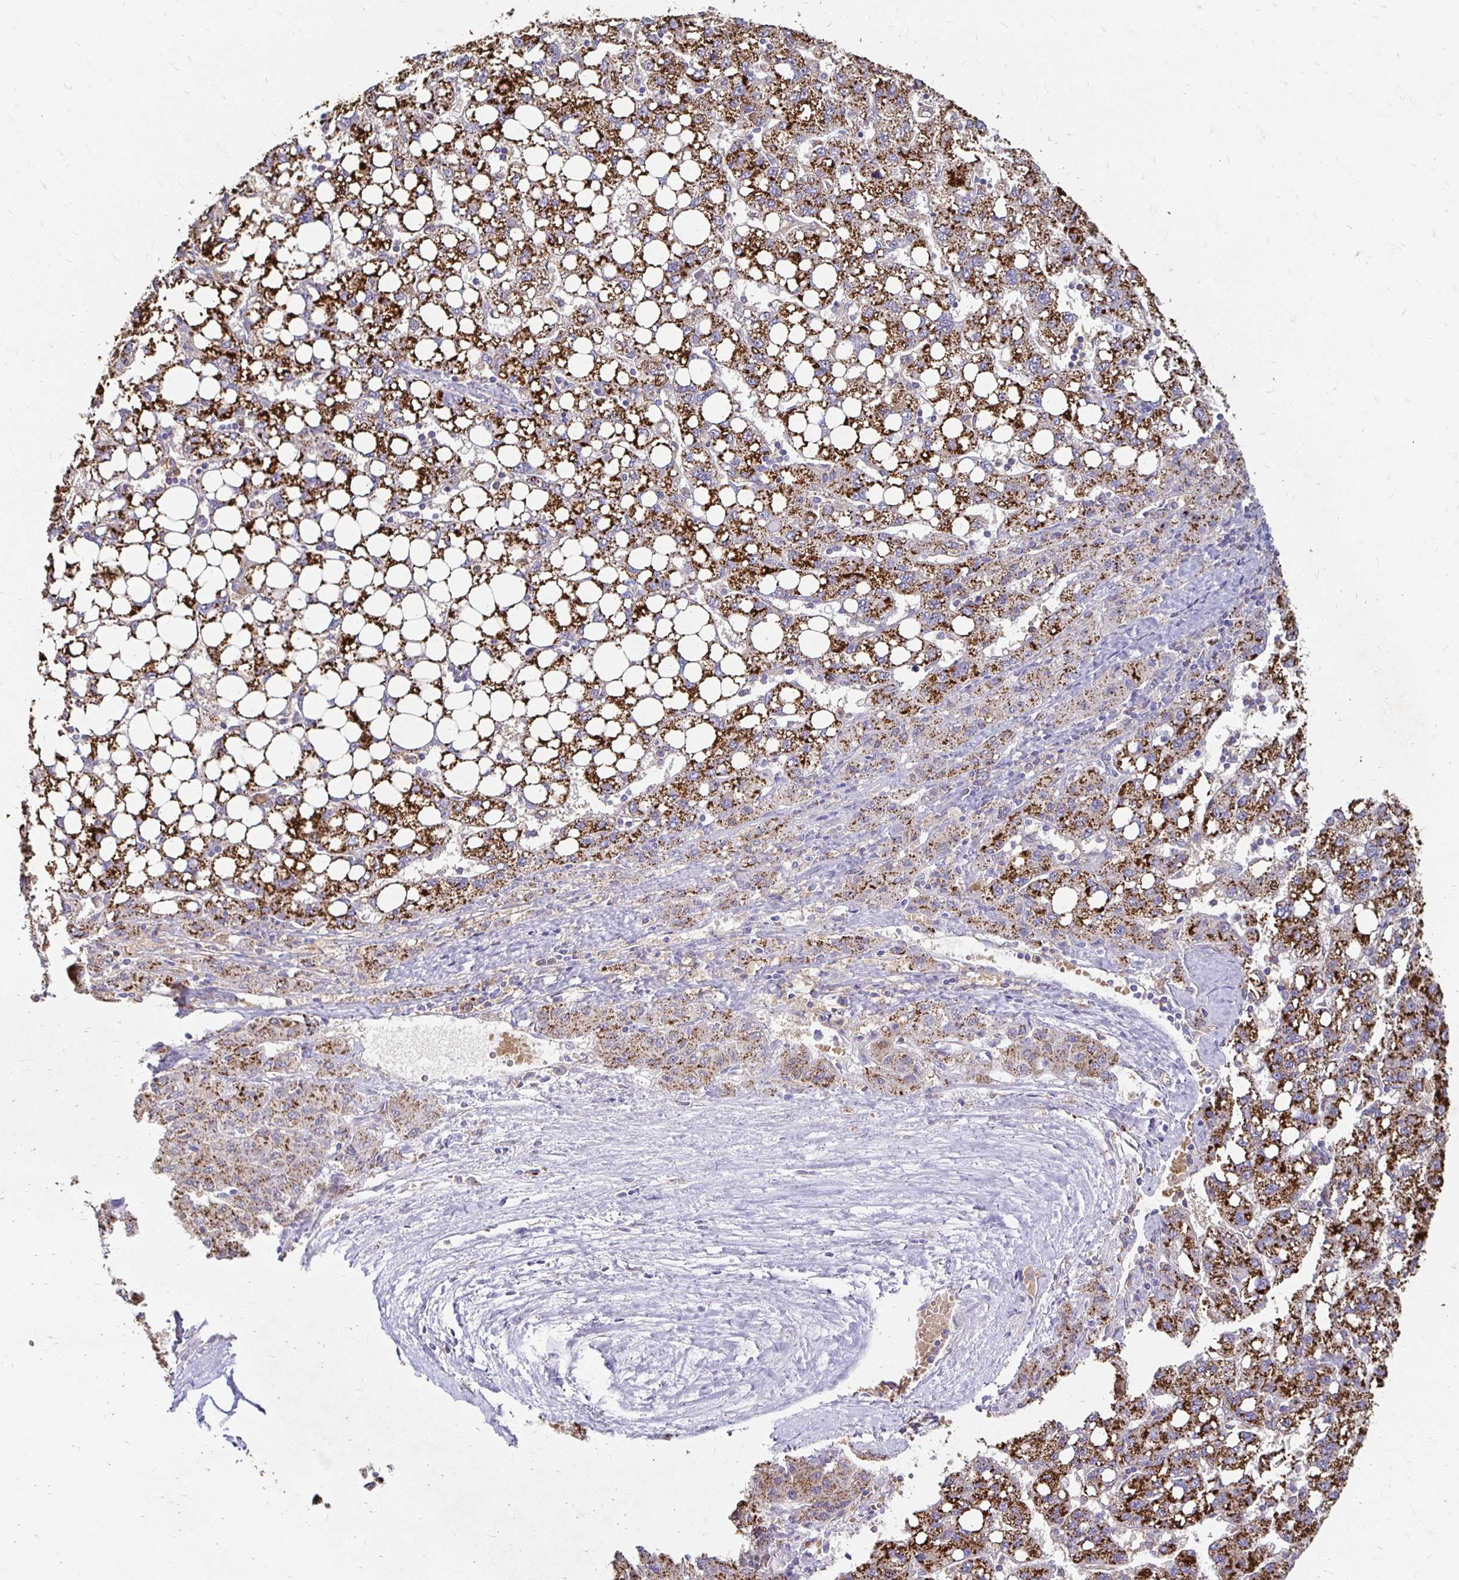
{"staining": {"intensity": "strong", "quantity": ">75%", "location": "cytoplasmic/membranous"}, "tissue": "liver cancer", "cell_type": "Tumor cells", "image_type": "cancer", "snomed": [{"axis": "morphology", "description": "Carcinoma, Hepatocellular, NOS"}, {"axis": "topography", "description": "Liver"}], "caption": "Liver hepatocellular carcinoma stained for a protein reveals strong cytoplasmic/membranous positivity in tumor cells. The staining was performed using DAB (3,3'-diaminobenzidine) to visualize the protein expression in brown, while the nuclei were stained in blue with hematoxylin (Magnification: 20x).", "gene": "GK2", "patient": {"sex": "female", "age": 82}}